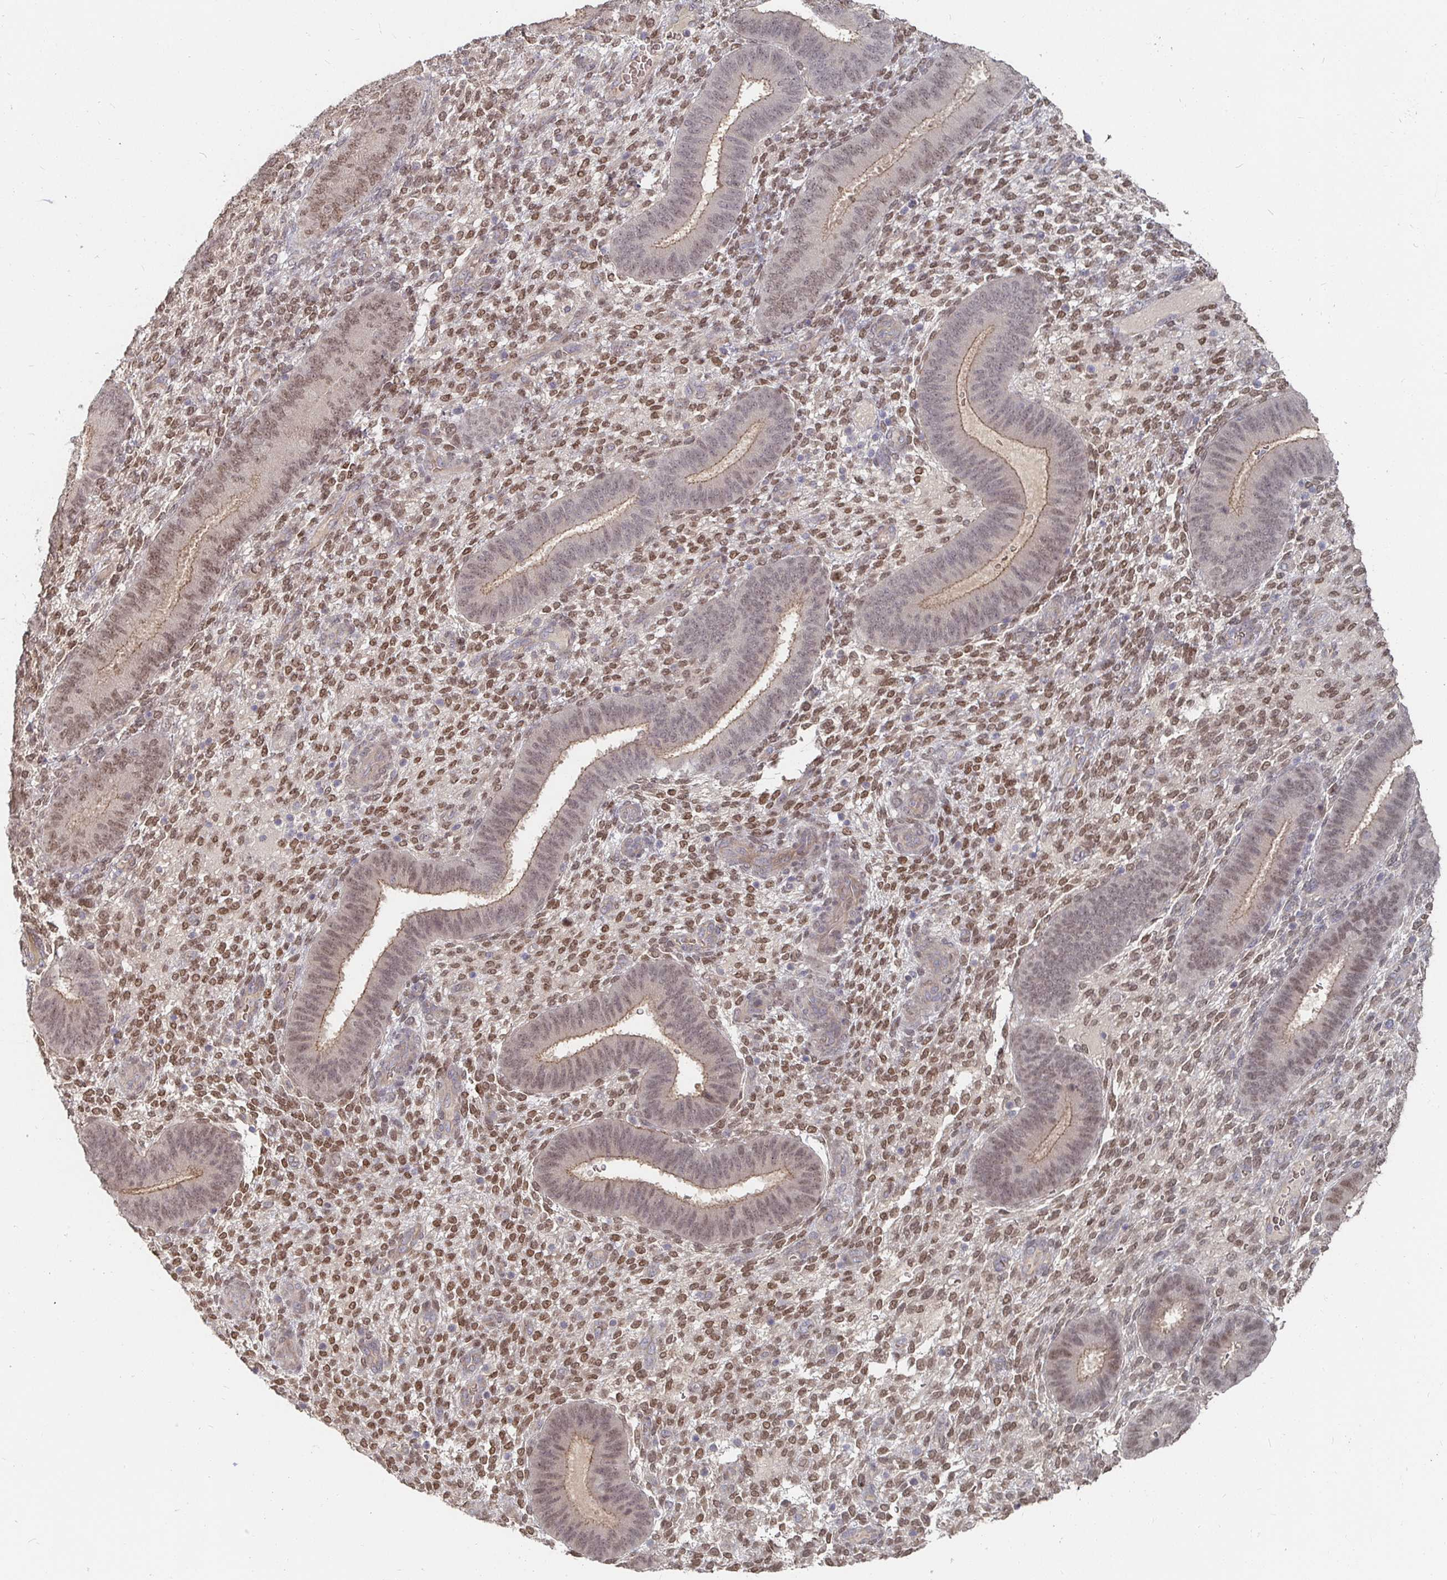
{"staining": {"intensity": "moderate", "quantity": "25%-75%", "location": "nuclear"}, "tissue": "endometrium", "cell_type": "Cells in endometrial stroma", "image_type": "normal", "snomed": [{"axis": "morphology", "description": "Normal tissue, NOS"}, {"axis": "topography", "description": "Endometrium"}], "caption": "Human endometrium stained for a protein (brown) exhibits moderate nuclear positive expression in approximately 25%-75% of cells in endometrial stroma.", "gene": "MEIS1", "patient": {"sex": "female", "age": 39}}